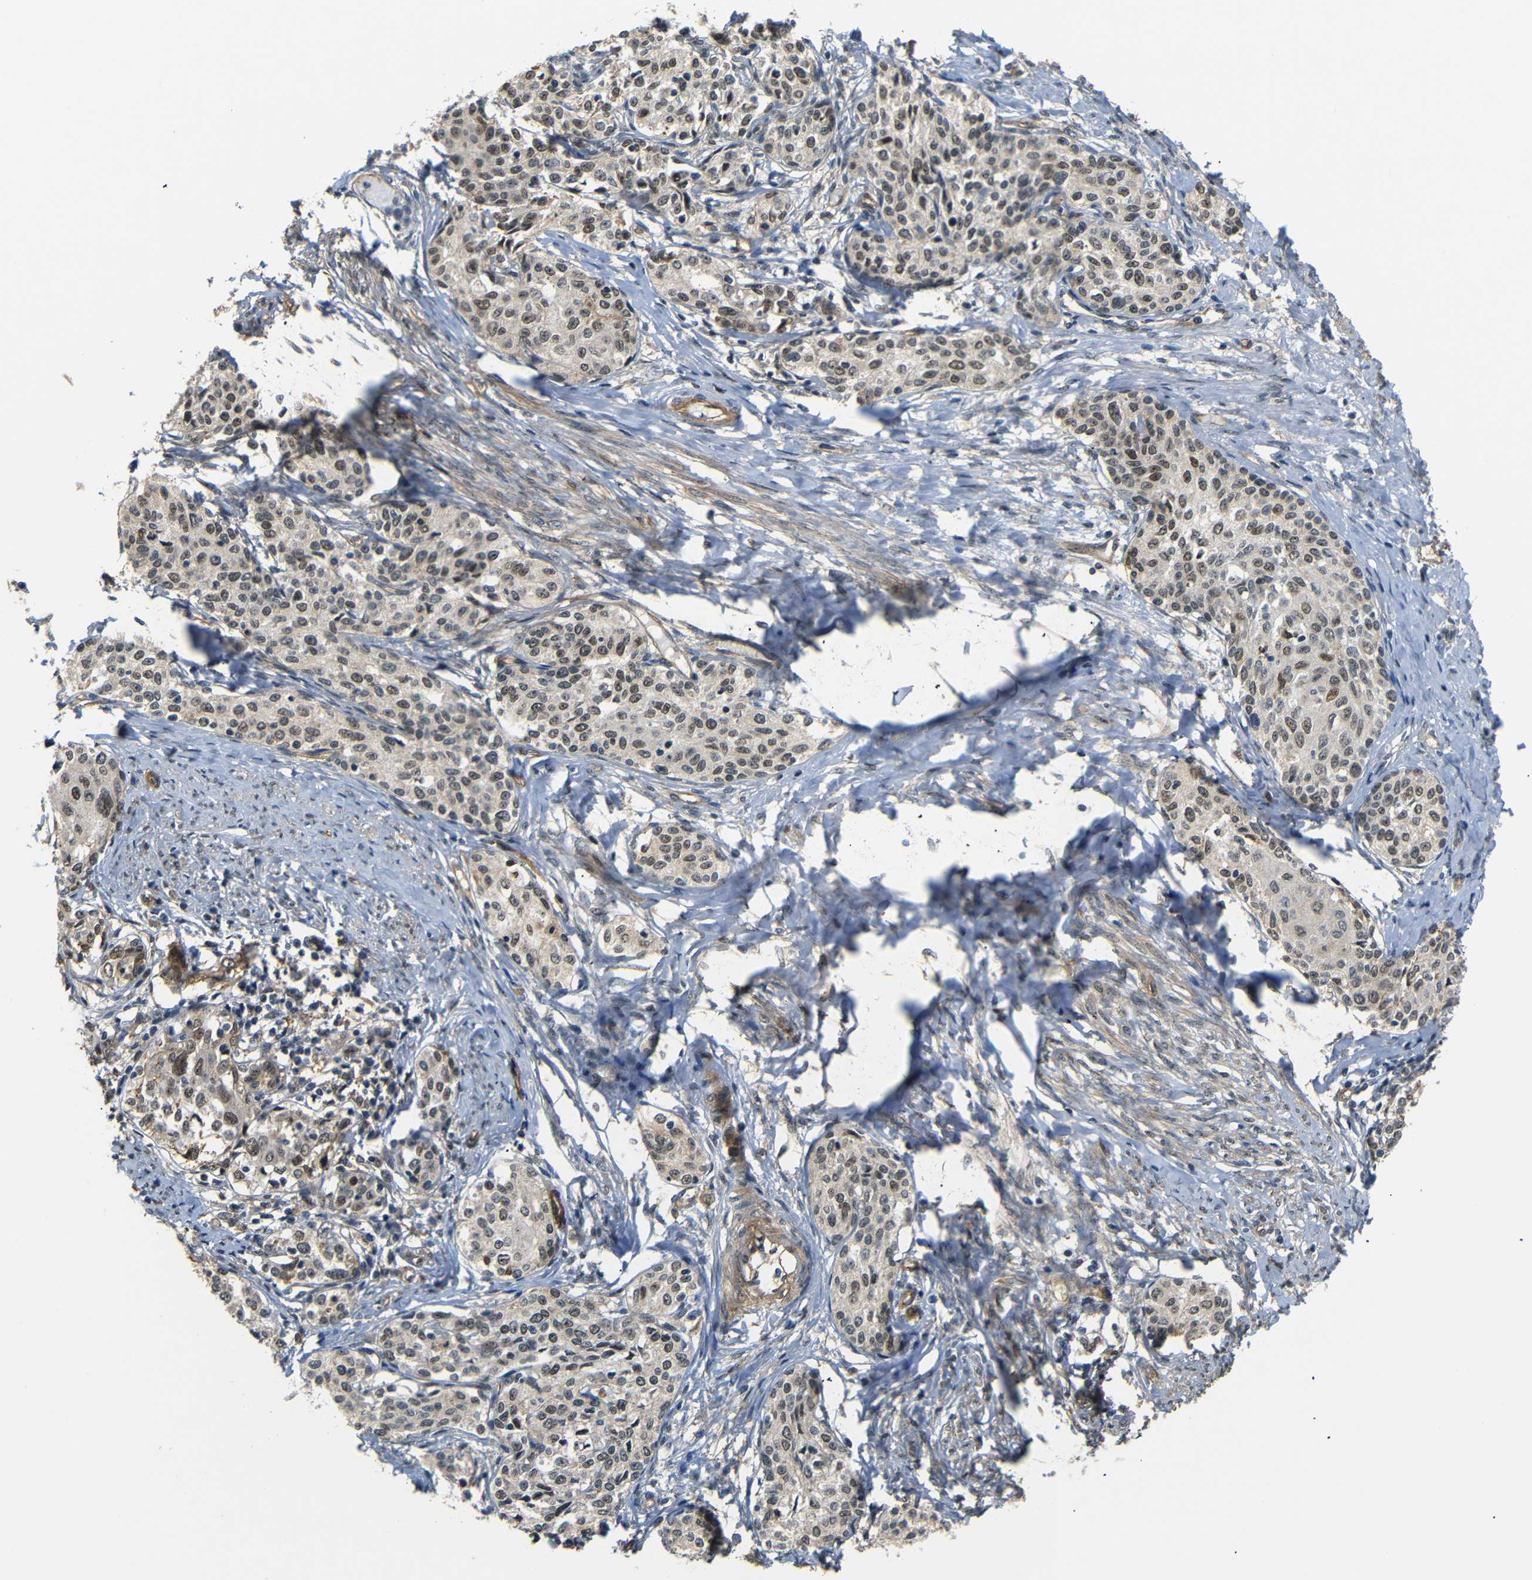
{"staining": {"intensity": "weak", "quantity": ">75%", "location": "nuclear"}, "tissue": "cervical cancer", "cell_type": "Tumor cells", "image_type": "cancer", "snomed": [{"axis": "morphology", "description": "Squamous cell carcinoma, NOS"}, {"axis": "morphology", "description": "Adenocarcinoma, NOS"}, {"axis": "topography", "description": "Cervix"}], "caption": "An immunohistochemistry photomicrograph of tumor tissue is shown. Protein staining in brown highlights weak nuclear positivity in squamous cell carcinoma (cervical) within tumor cells.", "gene": "PARN", "patient": {"sex": "female", "age": 52}}